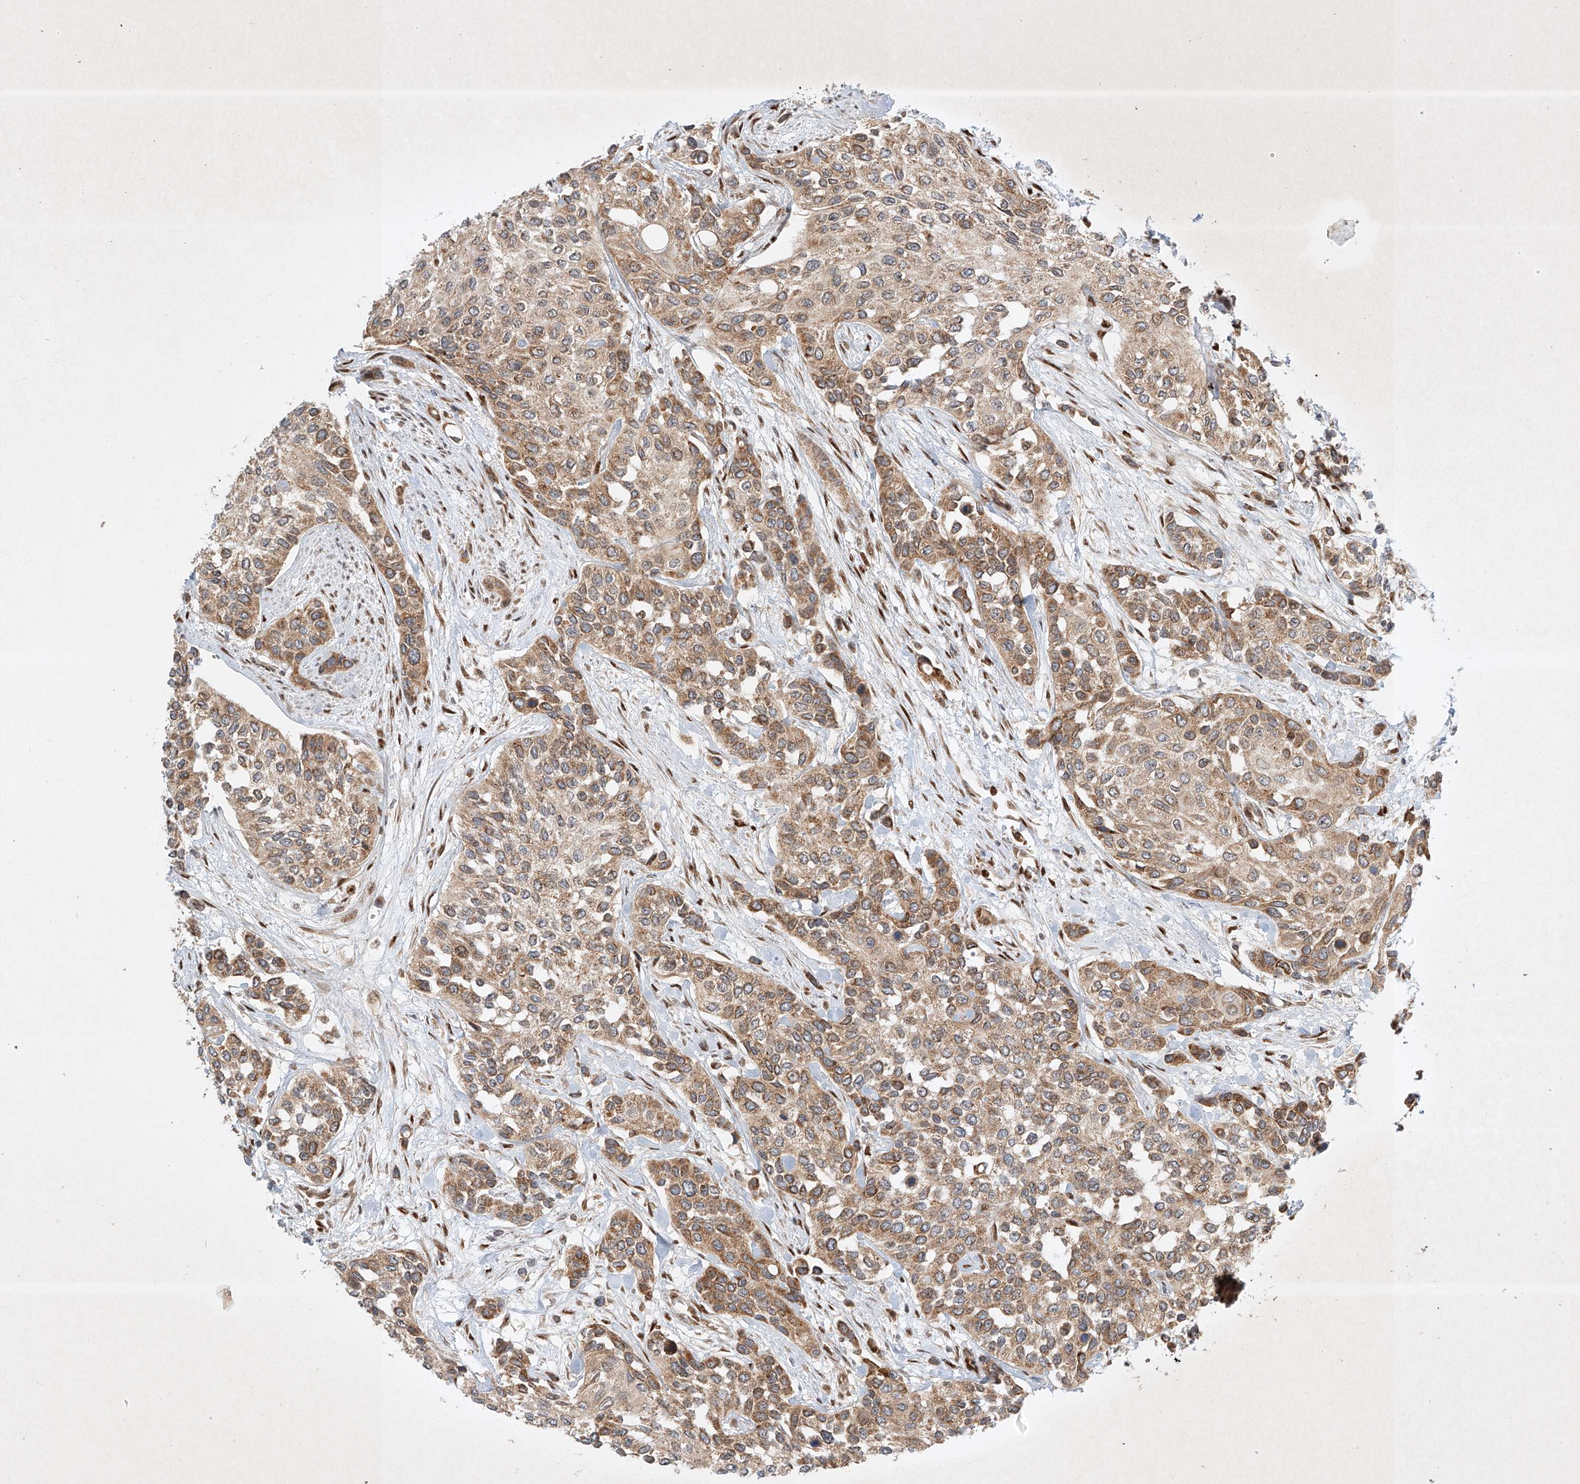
{"staining": {"intensity": "moderate", "quantity": ">75%", "location": "cytoplasmic/membranous"}, "tissue": "urothelial cancer", "cell_type": "Tumor cells", "image_type": "cancer", "snomed": [{"axis": "morphology", "description": "Normal tissue, NOS"}, {"axis": "morphology", "description": "Urothelial carcinoma, High grade"}, {"axis": "topography", "description": "Vascular tissue"}, {"axis": "topography", "description": "Urinary bladder"}], "caption": "High-magnification brightfield microscopy of urothelial cancer stained with DAB (3,3'-diaminobenzidine) (brown) and counterstained with hematoxylin (blue). tumor cells exhibit moderate cytoplasmic/membranous positivity is present in approximately>75% of cells.", "gene": "EPG5", "patient": {"sex": "female", "age": 56}}